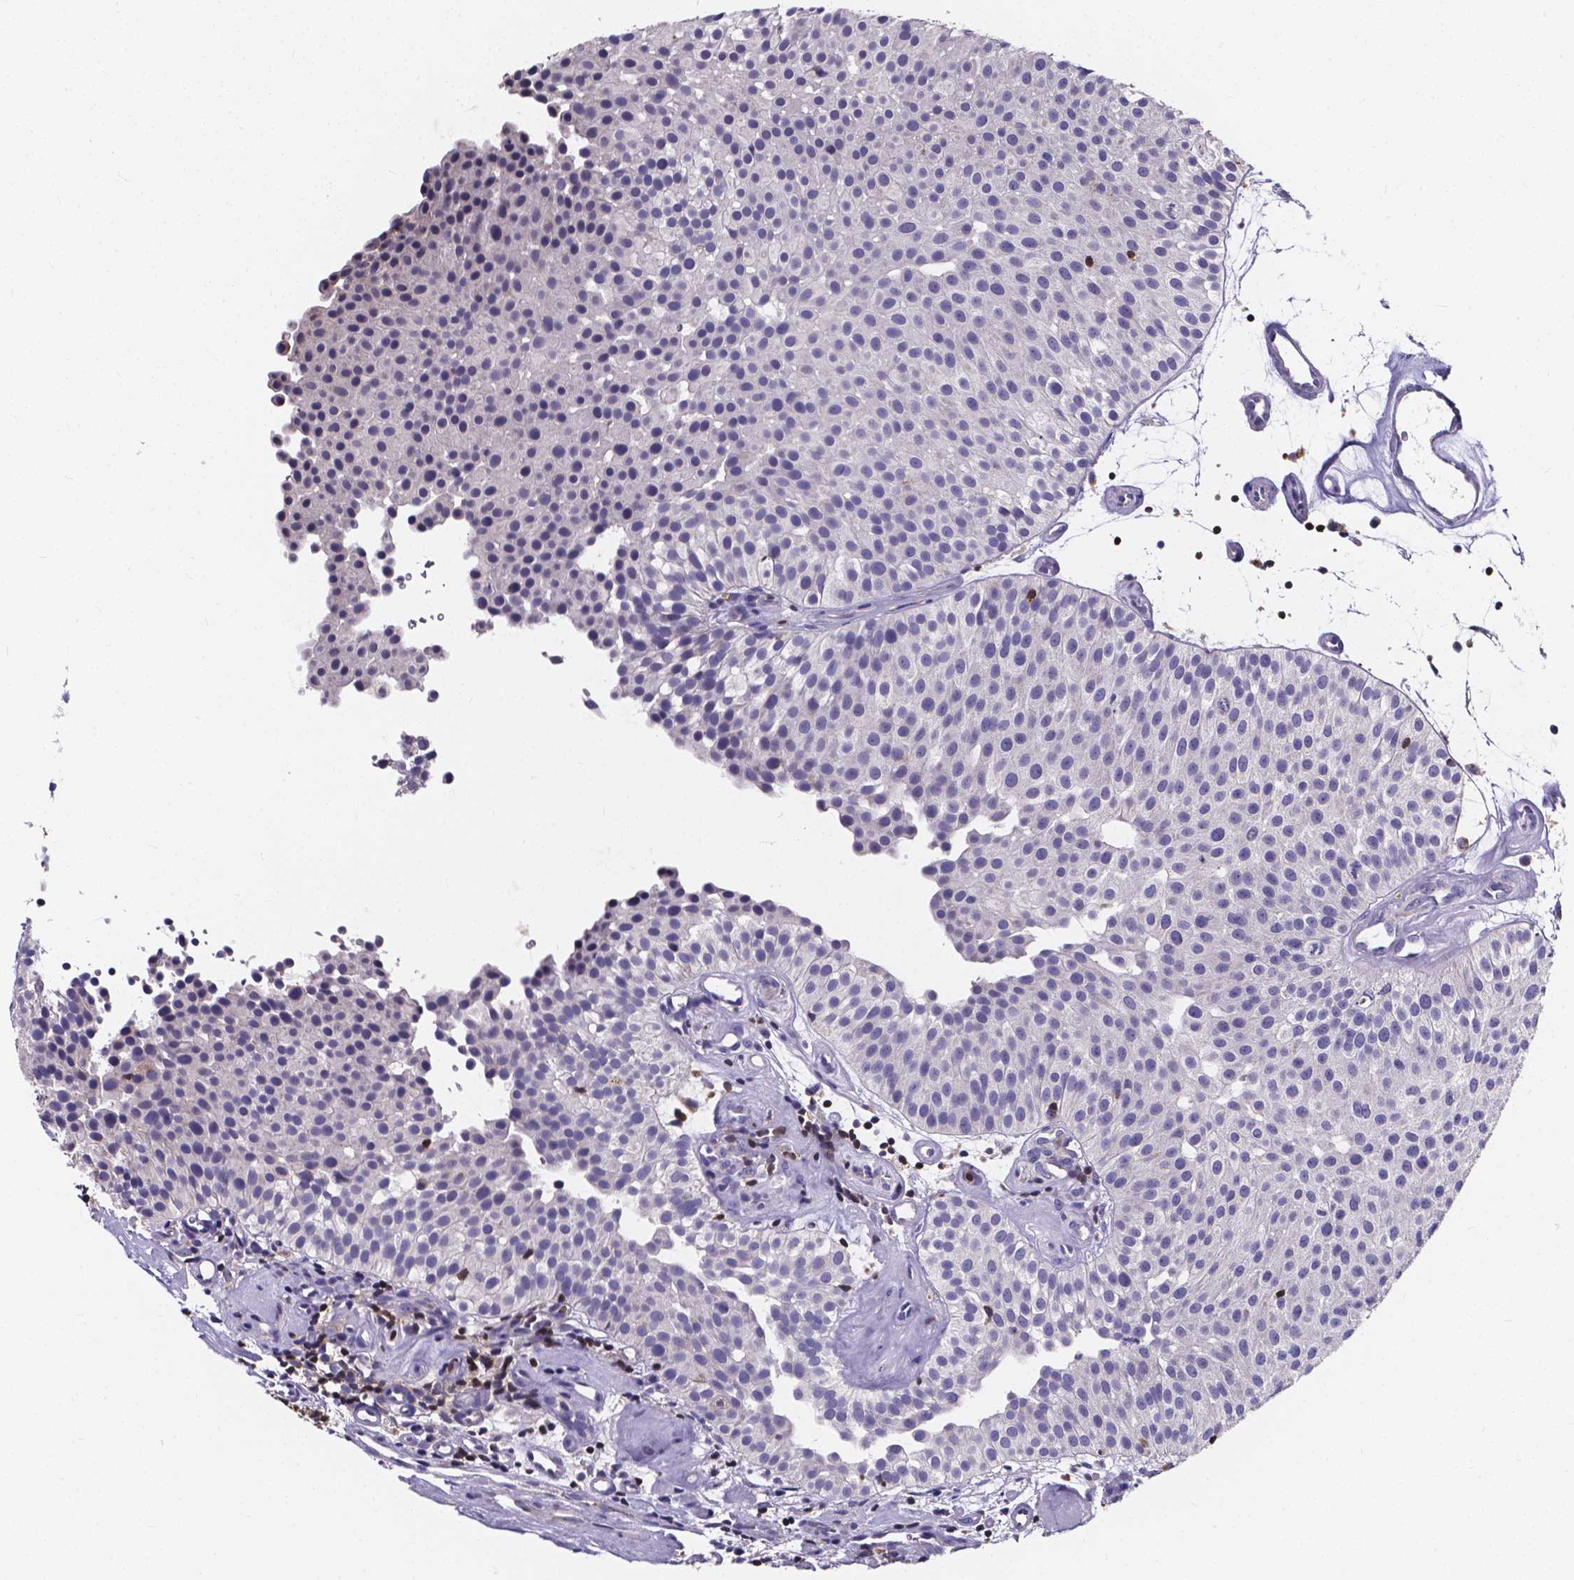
{"staining": {"intensity": "negative", "quantity": "none", "location": "none"}, "tissue": "urothelial cancer", "cell_type": "Tumor cells", "image_type": "cancer", "snomed": [{"axis": "morphology", "description": "Urothelial carcinoma, Low grade"}, {"axis": "topography", "description": "Urinary bladder"}], "caption": "Immunohistochemistry of urothelial carcinoma (low-grade) displays no expression in tumor cells.", "gene": "THEMIS", "patient": {"sex": "female", "age": 87}}